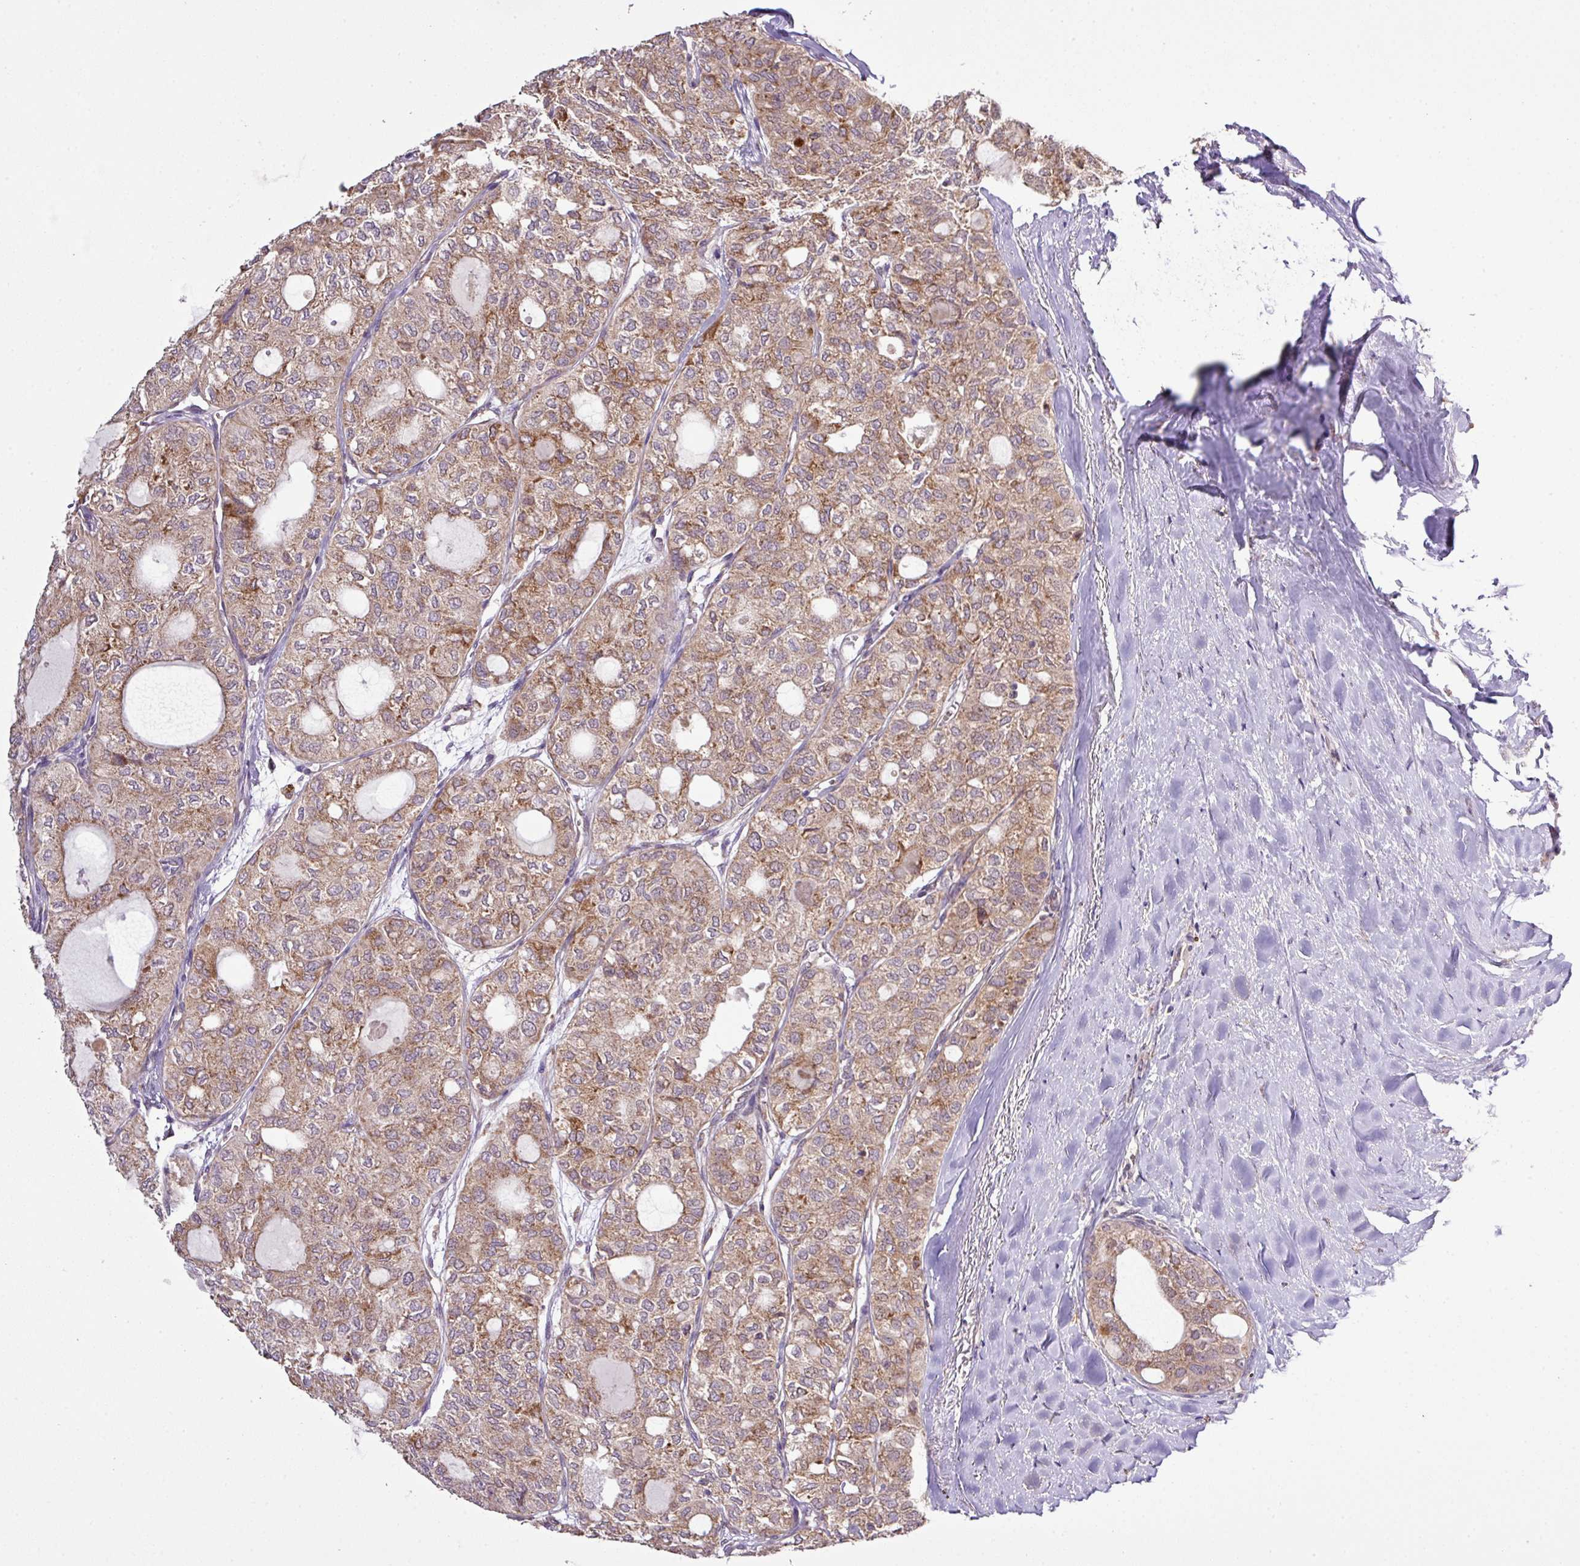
{"staining": {"intensity": "moderate", "quantity": ">75%", "location": "cytoplasmic/membranous"}, "tissue": "thyroid cancer", "cell_type": "Tumor cells", "image_type": "cancer", "snomed": [{"axis": "morphology", "description": "Follicular adenoma carcinoma, NOS"}, {"axis": "topography", "description": "Thyroid gland"}], "caption": "An immunohistochemistry image of tumor tissue is shown. Protein staining in brown shows moderate cytoplasmic/membranous positivity in thyroid follicular adenoma carcinoma within tumor cells.", "gene": "SMCO4", "patient": {"sex": "male", "age": 75}}